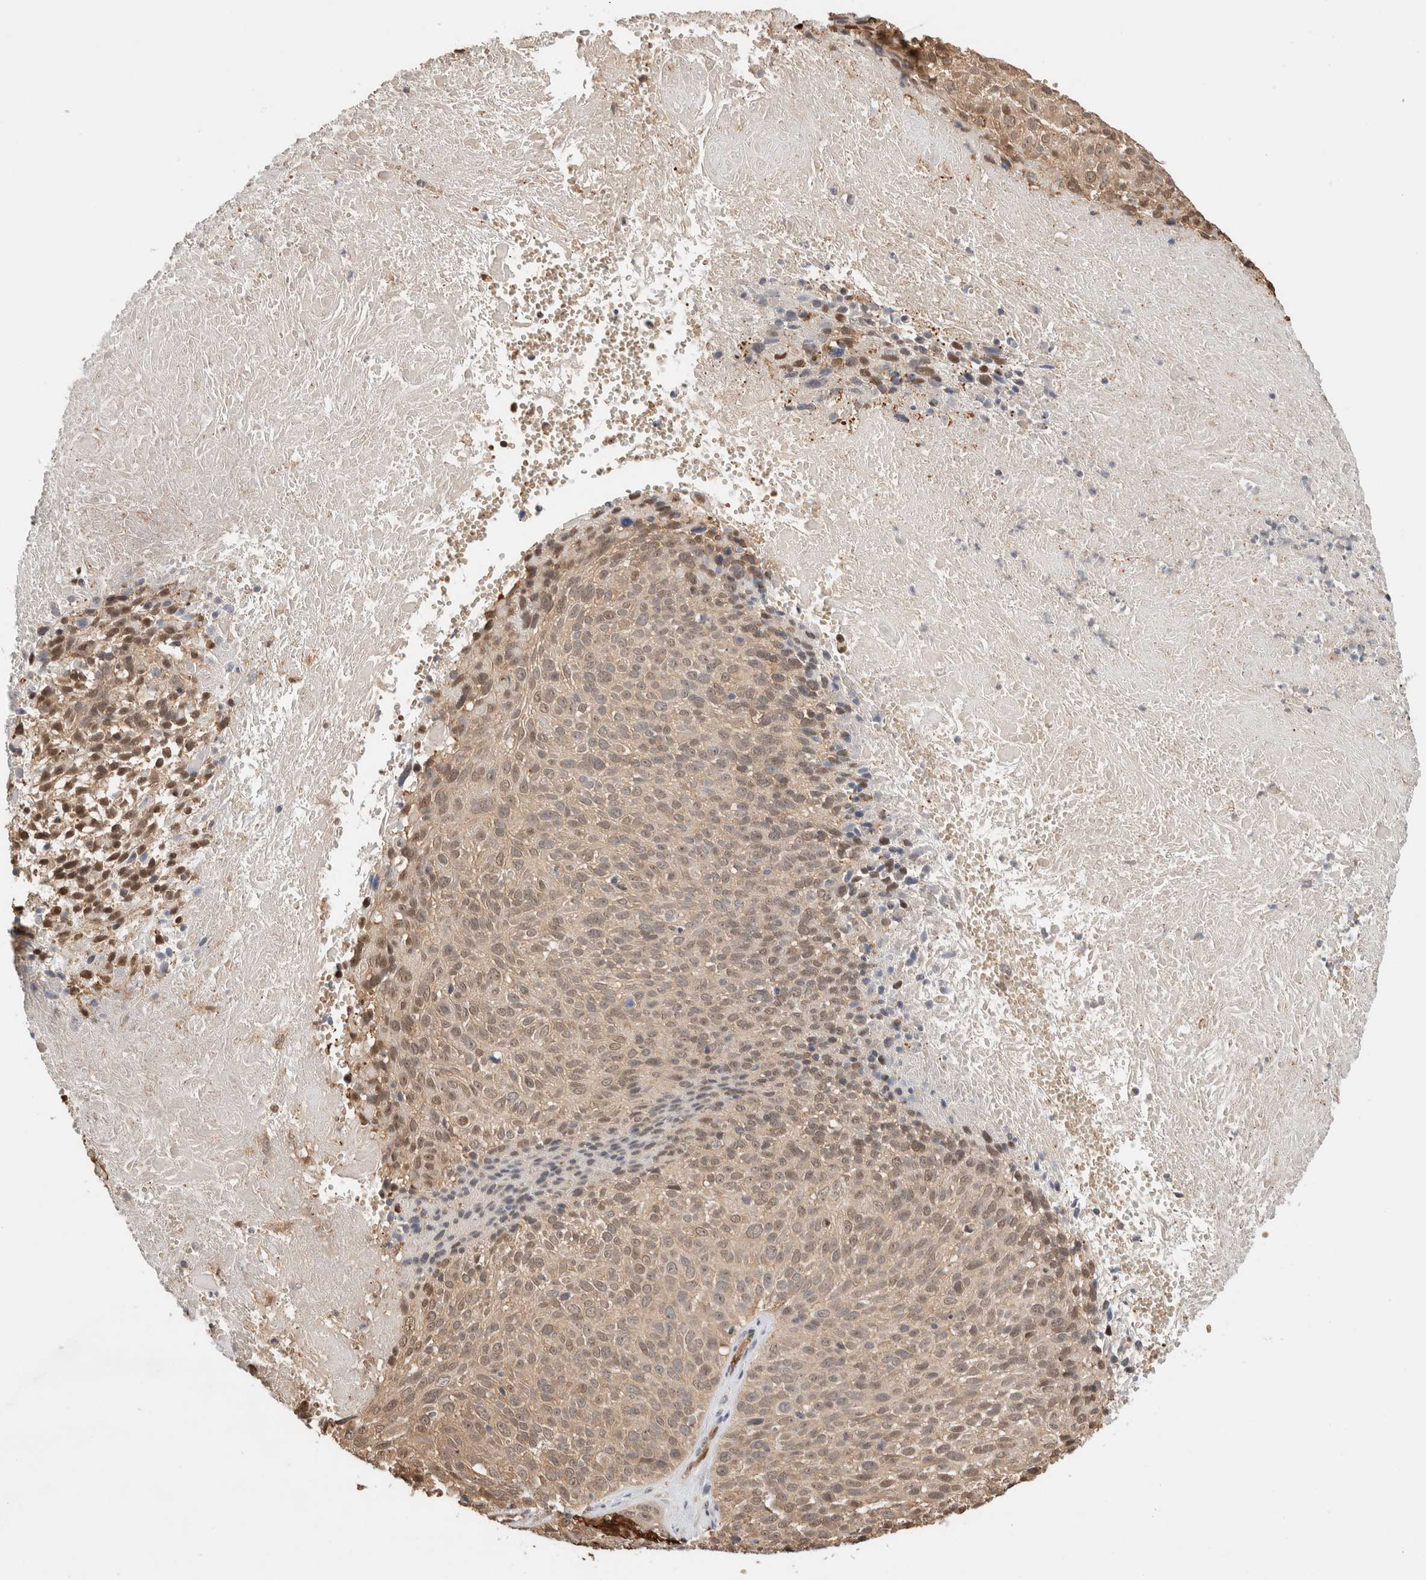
{"staining": {"intensity": "weak", "quantity": ">75%", "location": "nuclear"}, "tissue": "cervical cancer", "cell_type": "Tumor cells", "image_type": "cancer", "snomed": [{"axis": "morphology", "description": "Squamous cell carcinoma, NOS"}, {"axis": "topography", "description": "Cervix"}], "caption": "The histopathology image reveals a brown stain indicating the presence of a protein in the nuclear of tumor cells in squamous cell carcinoma (cervical).", "gene": "CA13", "patient": {"sex": "female", "age": 74}}